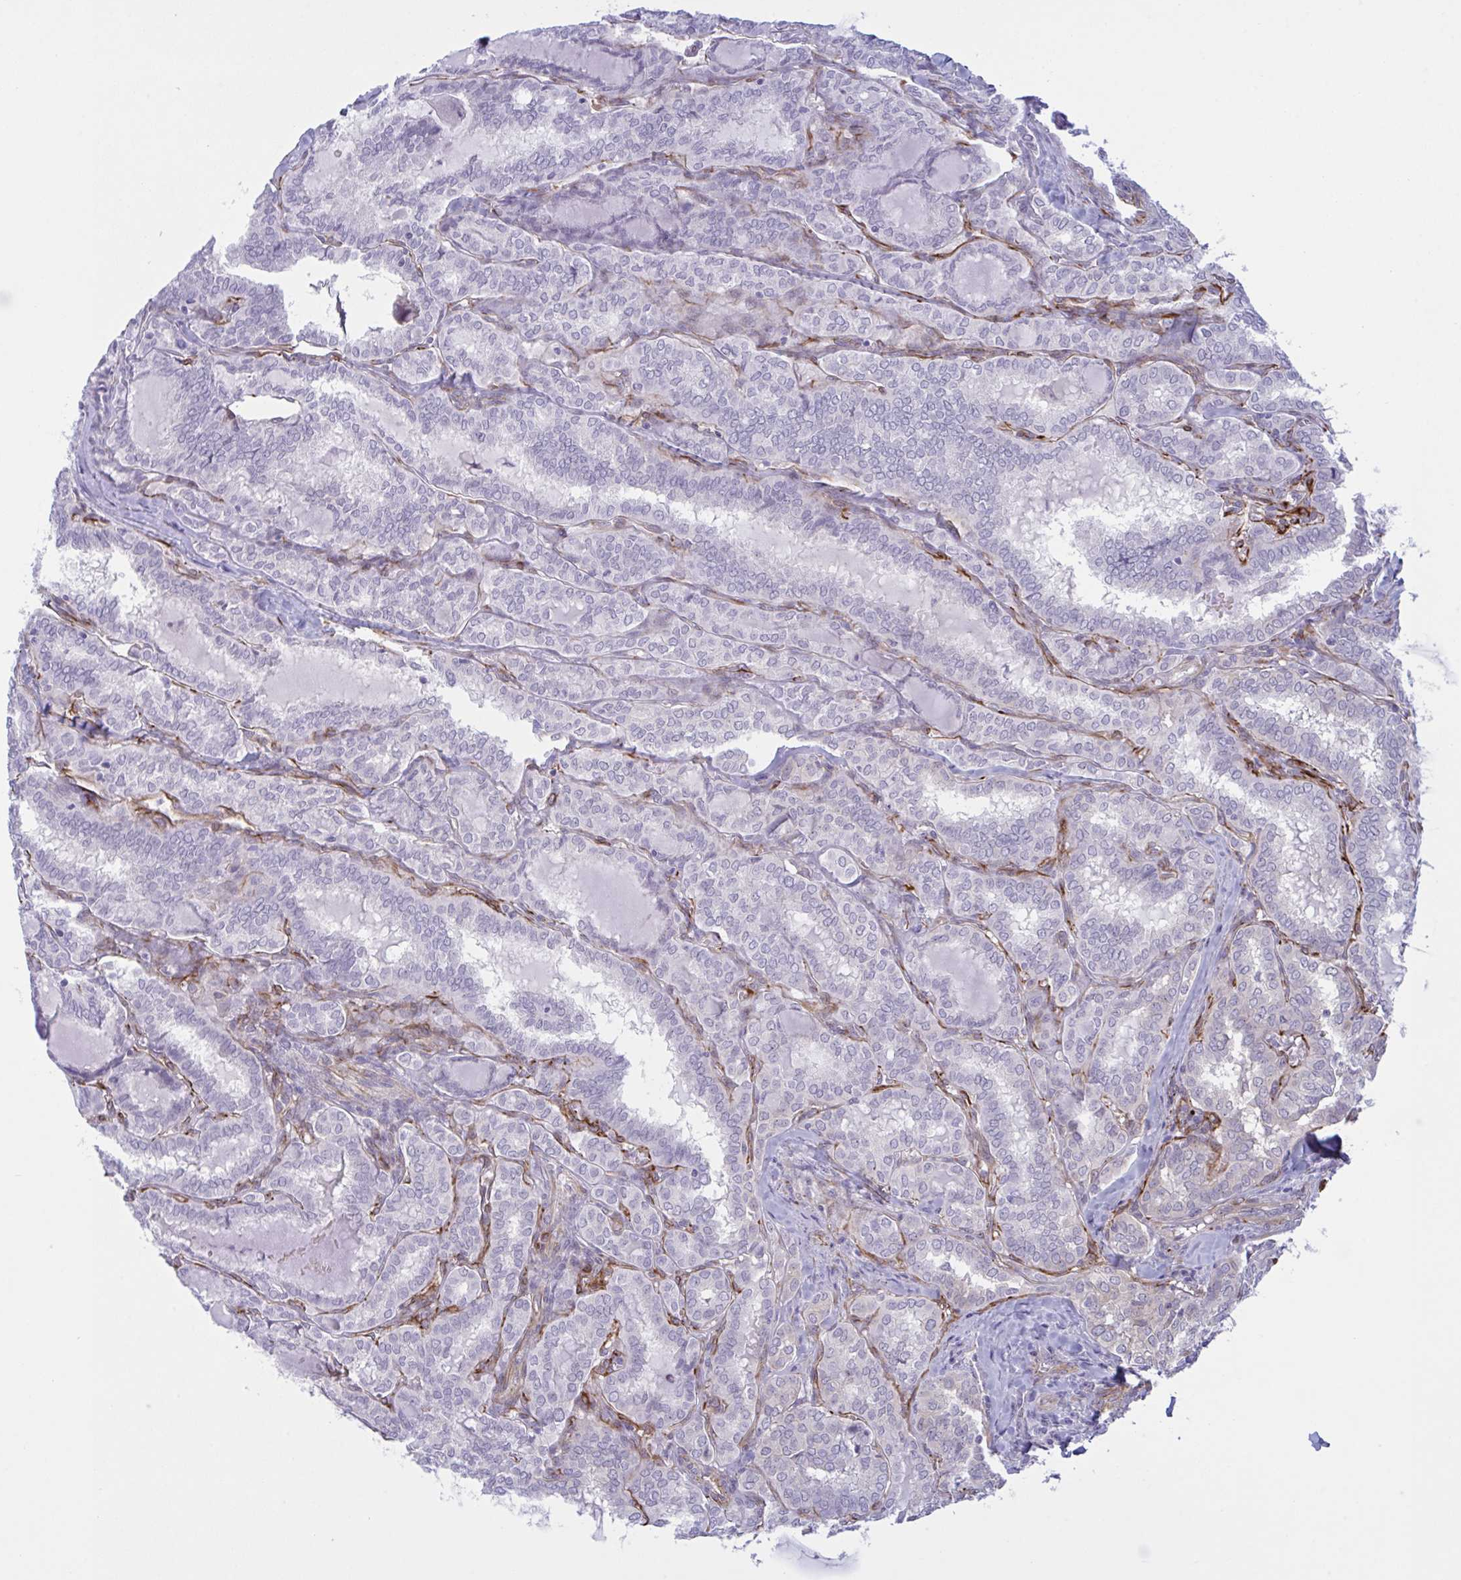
{"staining": {"intensity": "negative", "quantity": "none", "location": "none"}, "tissue": "thyroid cancer", "cell_type": "Tumor cells", "image_type": "cancer", "snomed": [{"axis": "morphology", "description": "Papillary adenocarcinoma, NOS"}, {"axis": "topography", "description": "Thyroid gland"}], "caption": "Tumor cells are negative for protein expression in human thyroid cancer (papillary adenocarcinoma).", "gene": "PRRT4", "patient": {"sex": "female", "age": 30}}